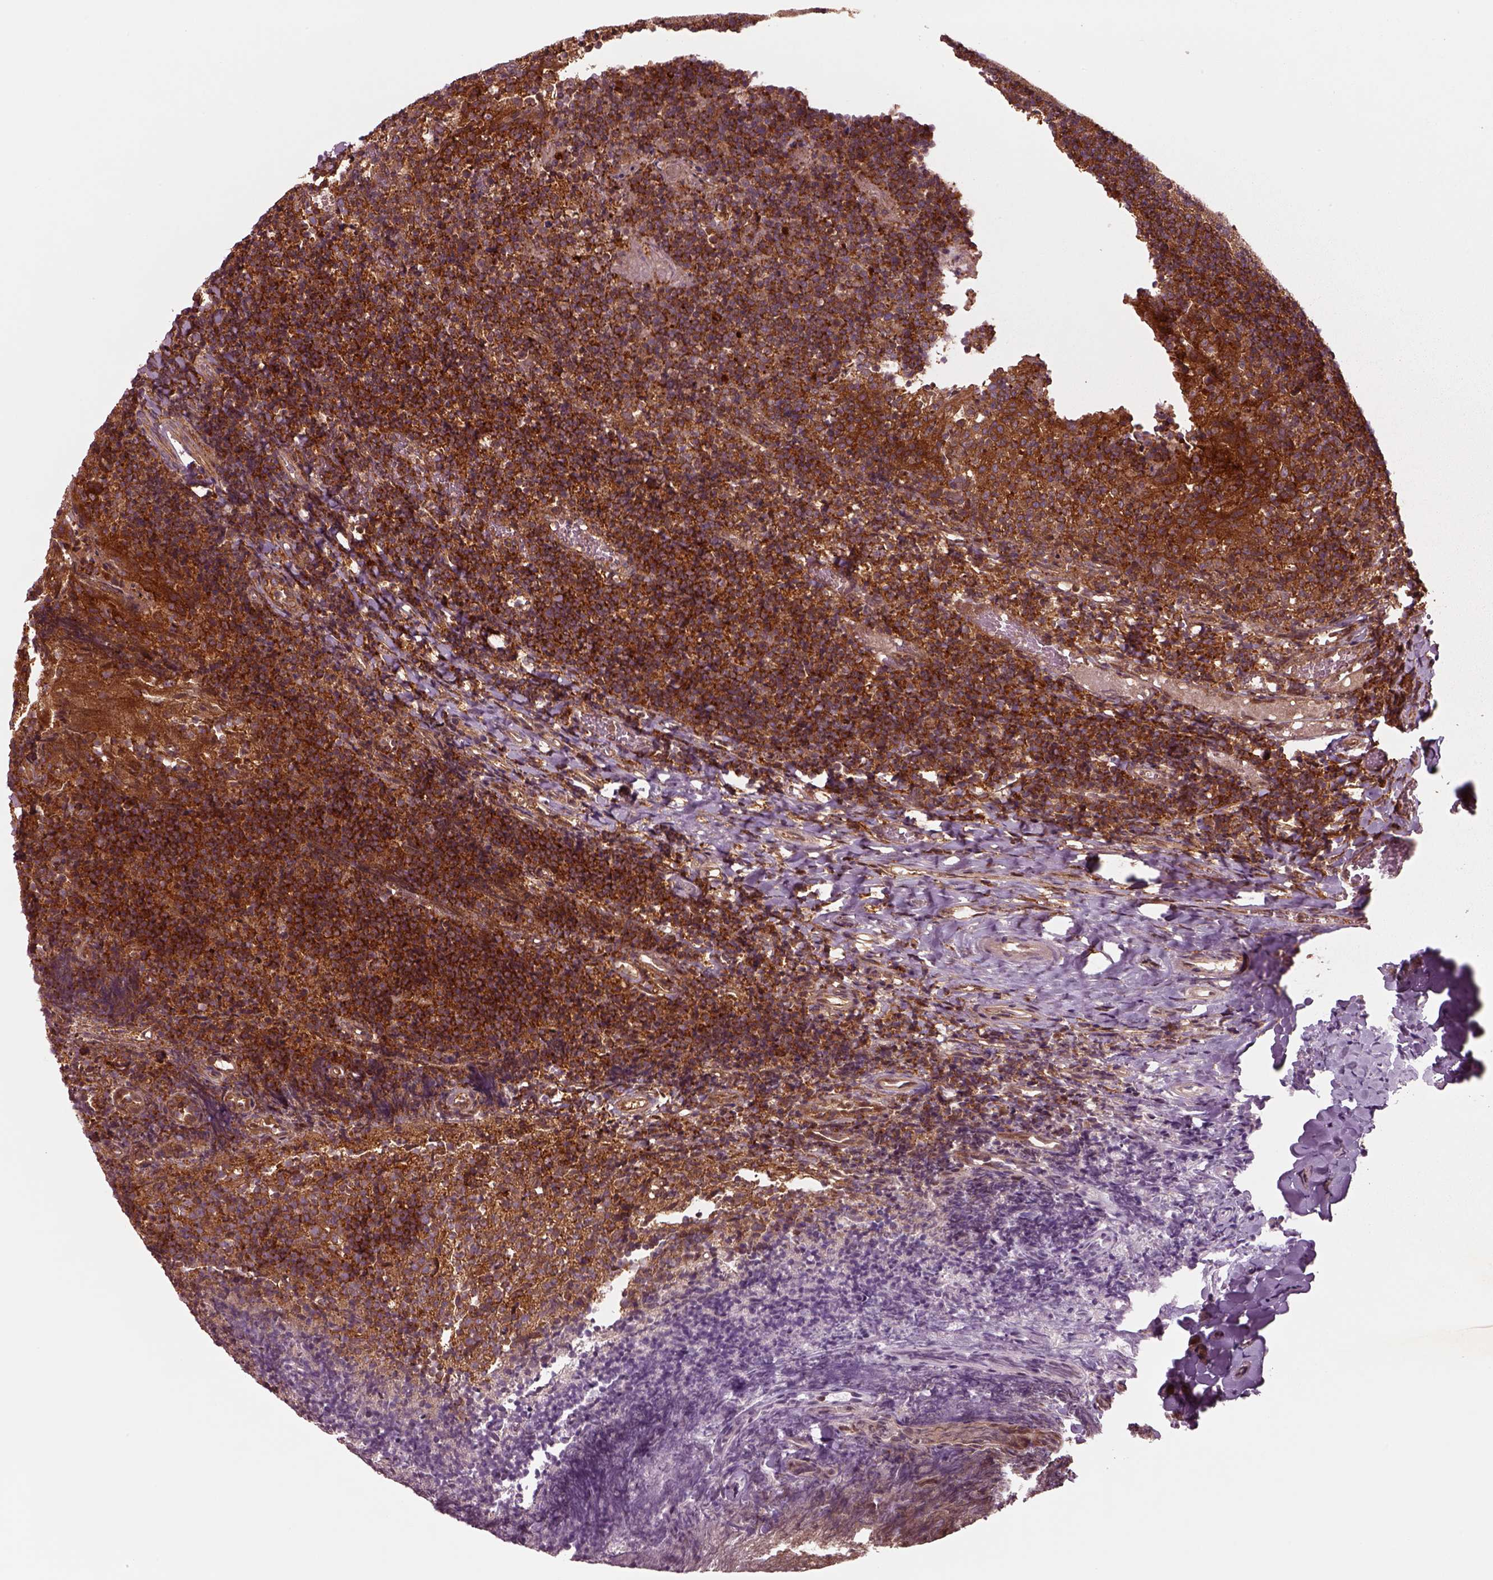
{"staining": {"intensity": "strong", "quantity": "25%-75%", "location": "cytoplasmic/membranous"}, "tissue": "tonsil", "cell_type": "Non-germinal center cells", "image_type": "normal", "snomed": [{"axis": "morphology", "description": "Normal tissue, NOS"}, {"axis": "topography", "description": "Tonsil"}], "caption": "Non-germinal center cells display high levels of strong cytoplasmic/membranous positivity in about 25%-75% of cells in unremarkable human tonsil. (IHC, brightfield microscopy, high magnification).", "gene": "WASHC2A", "patient": {"sex": "female", "age": 10}}